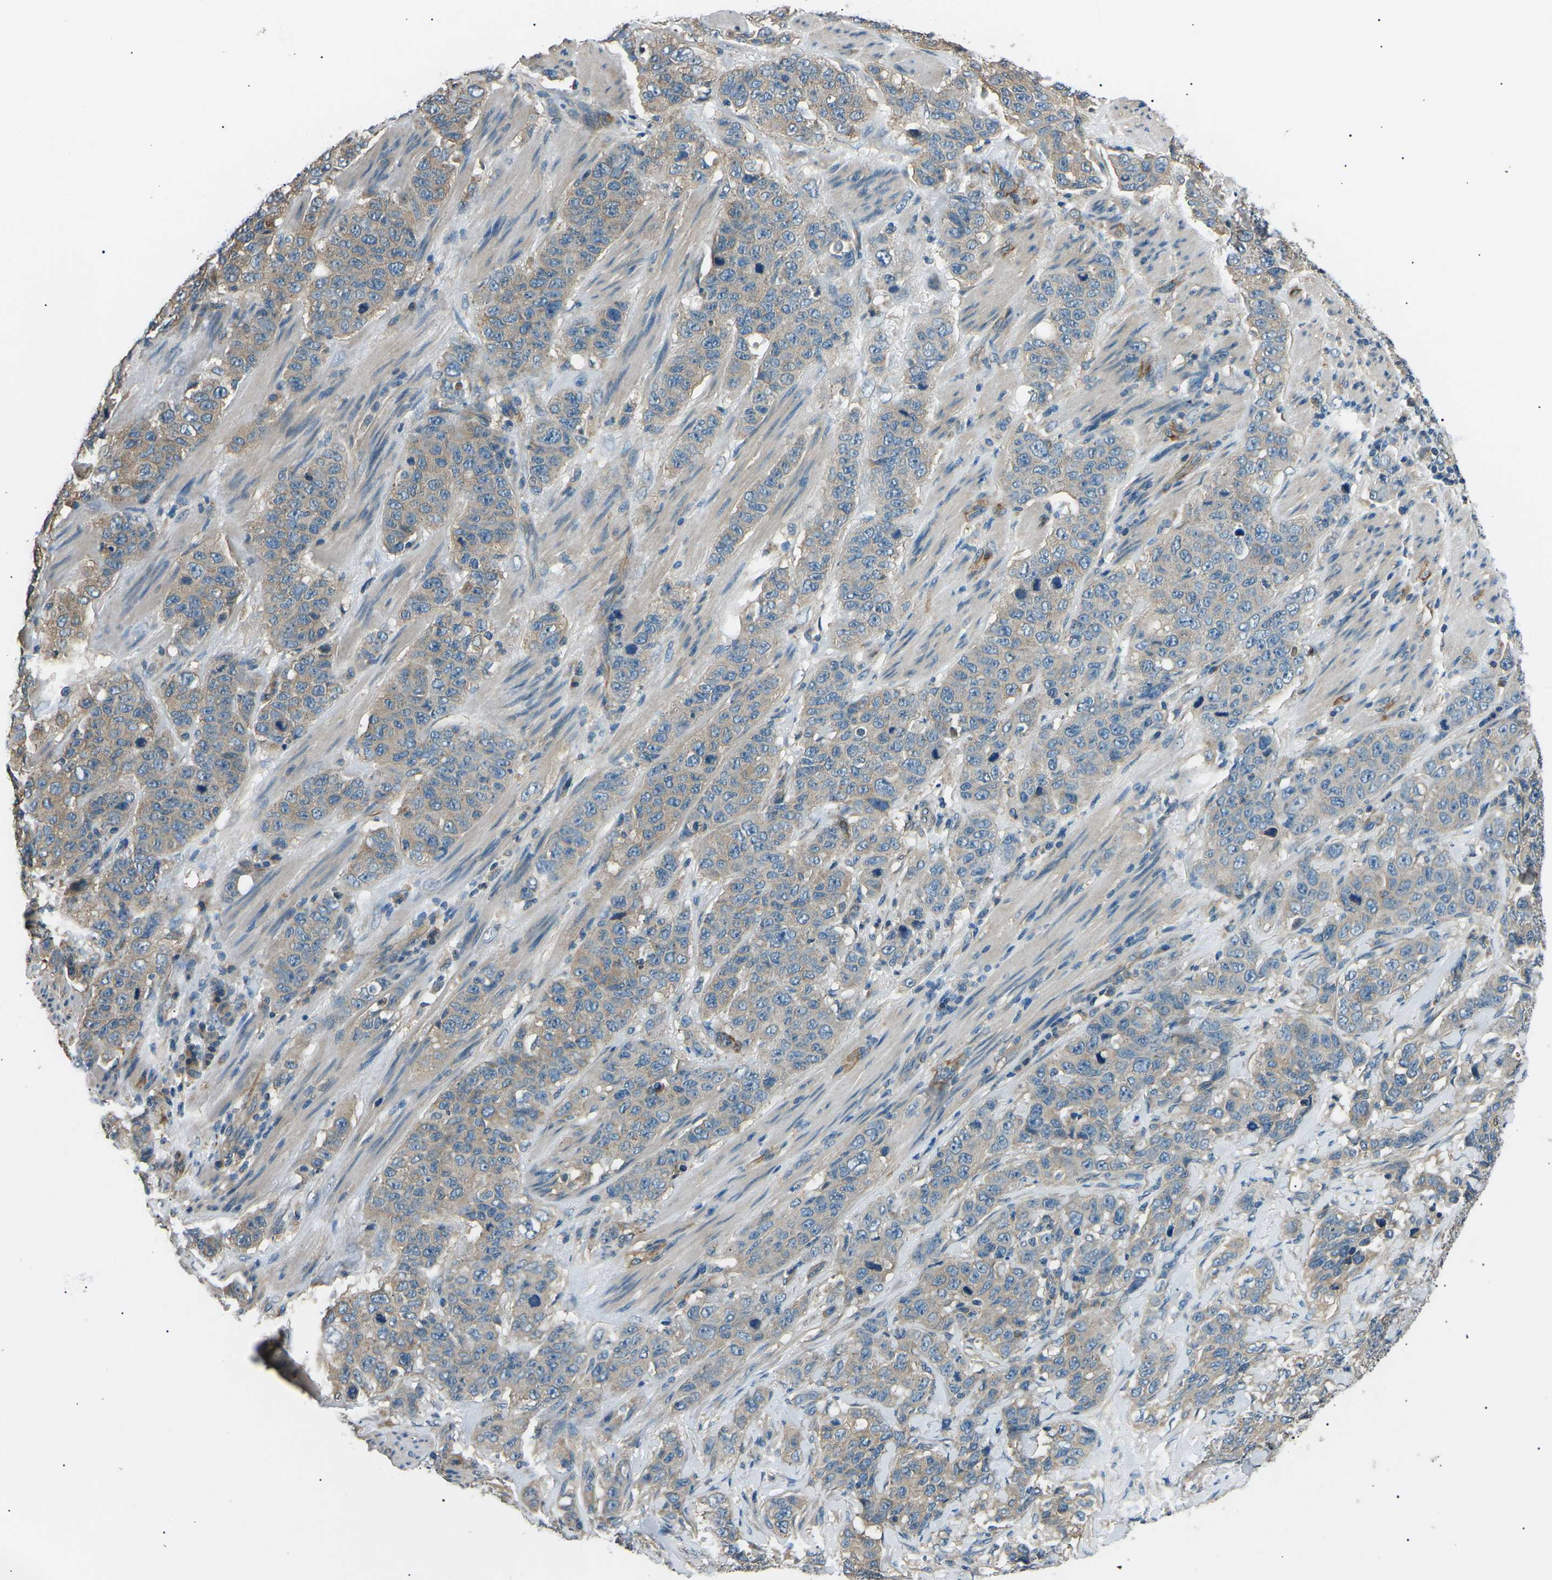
{"staining": {"intensity": "weak", "quantity": "25%-75%", "location": "cytoplasmic/membranous"}, "tissue": "stomach cancer", "cell_type": "Tumor cells", "image_type": "cancer", "snomed": [{"axis": "morphology", "description": "Adenocarcinoma, NOS"}, {"axis": "topography", "description": "Stomach"}], "caption": "A histopathology image of human stomach adenocarcinoma stained for a protein shows weak cytoplasmic/membranous brown staining in tumor cells.", "gene": "SLK", "patient": {"sex": "male", "age": 48}}